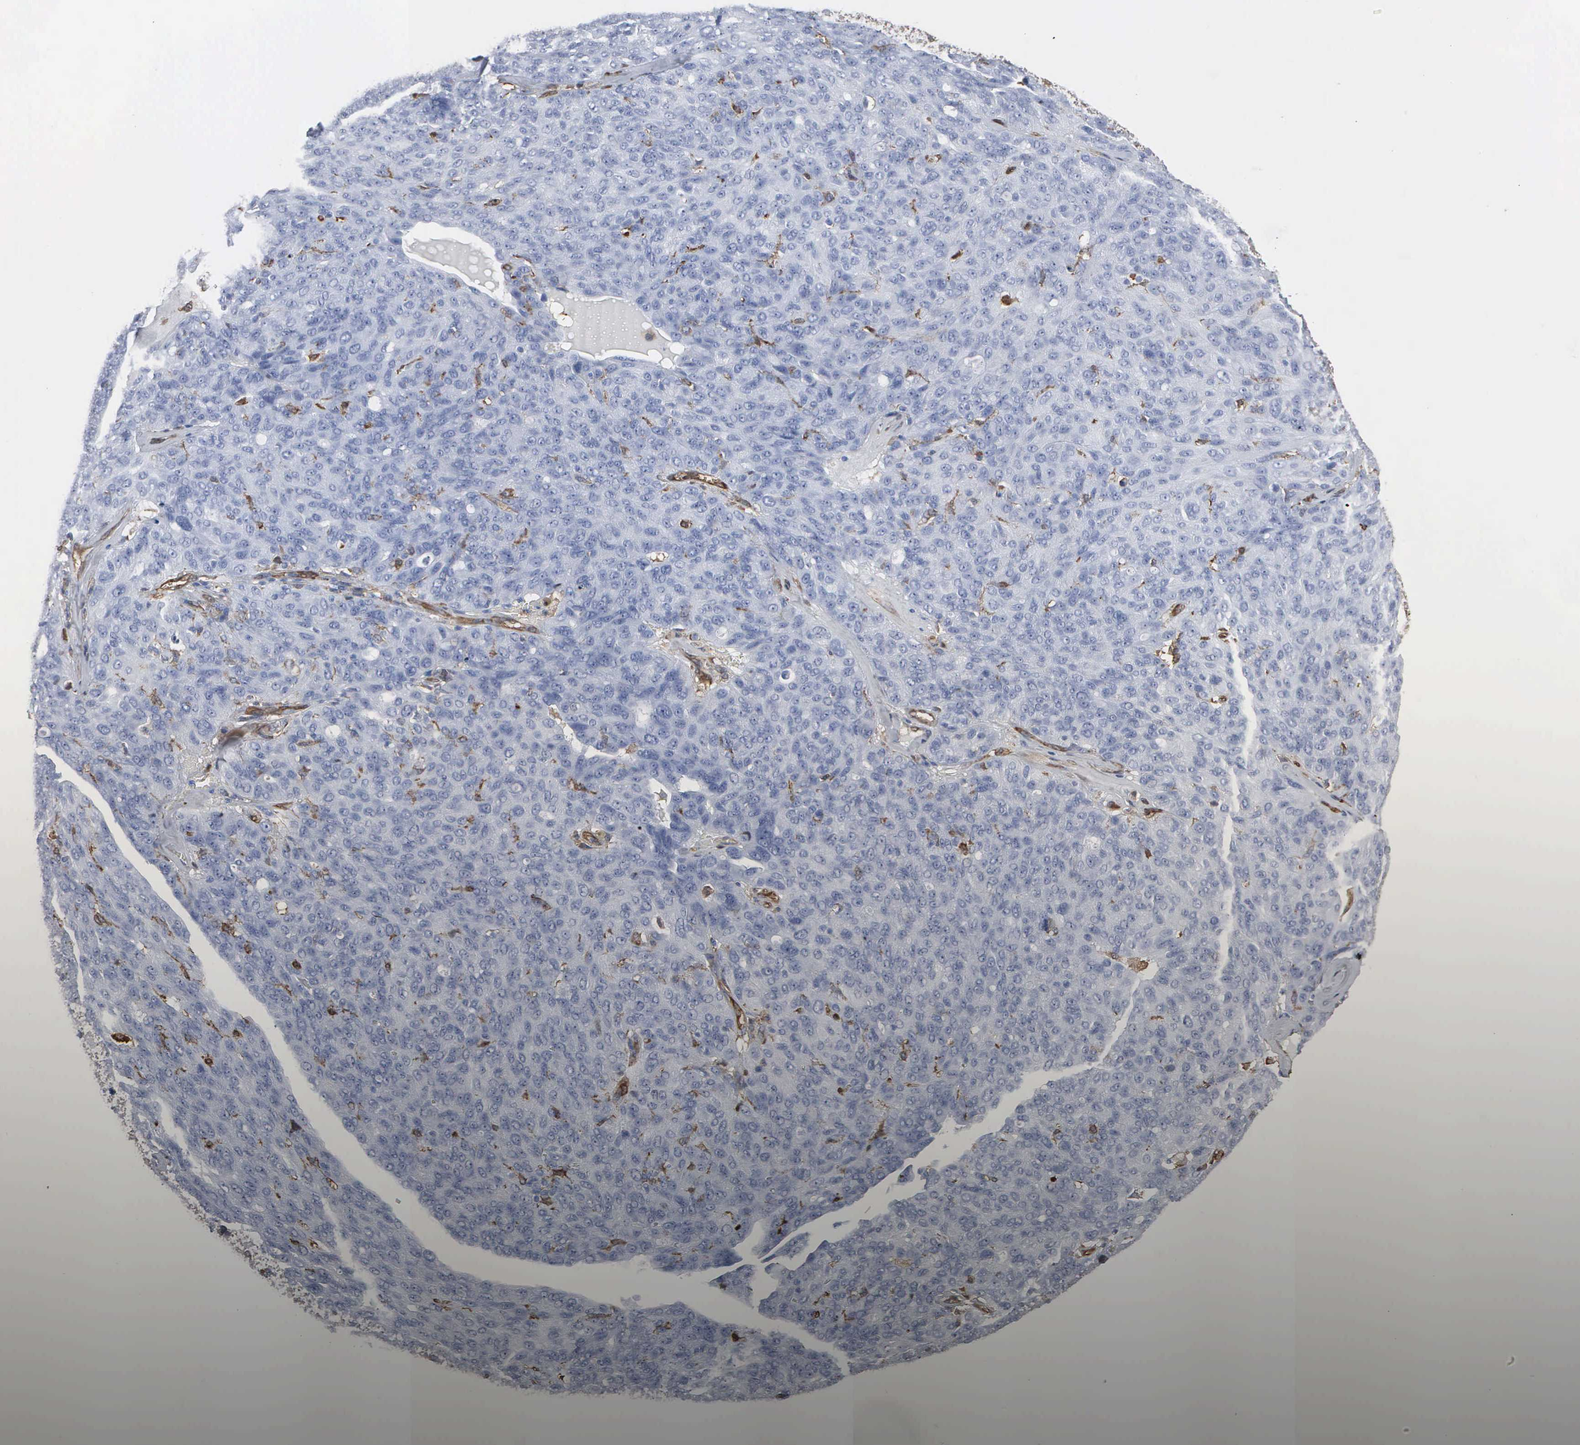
{"staining": {"intensity": "negative", "quantity": "none", "location": "none"}, "tissue": "ovarian cancer", "cell_type": "Tumor cells", "image_type": "cancer", "snomed": [{"axis": "morphology", "description": "Carcinoma, endometroid"}, {"axis": "topography", "description": "Ovary"}], "caption": "Tumor cells show no significant staining in ovarian cancer.", "gene": "FSCN1", "patient": {"sex": "female", "age": 60}}